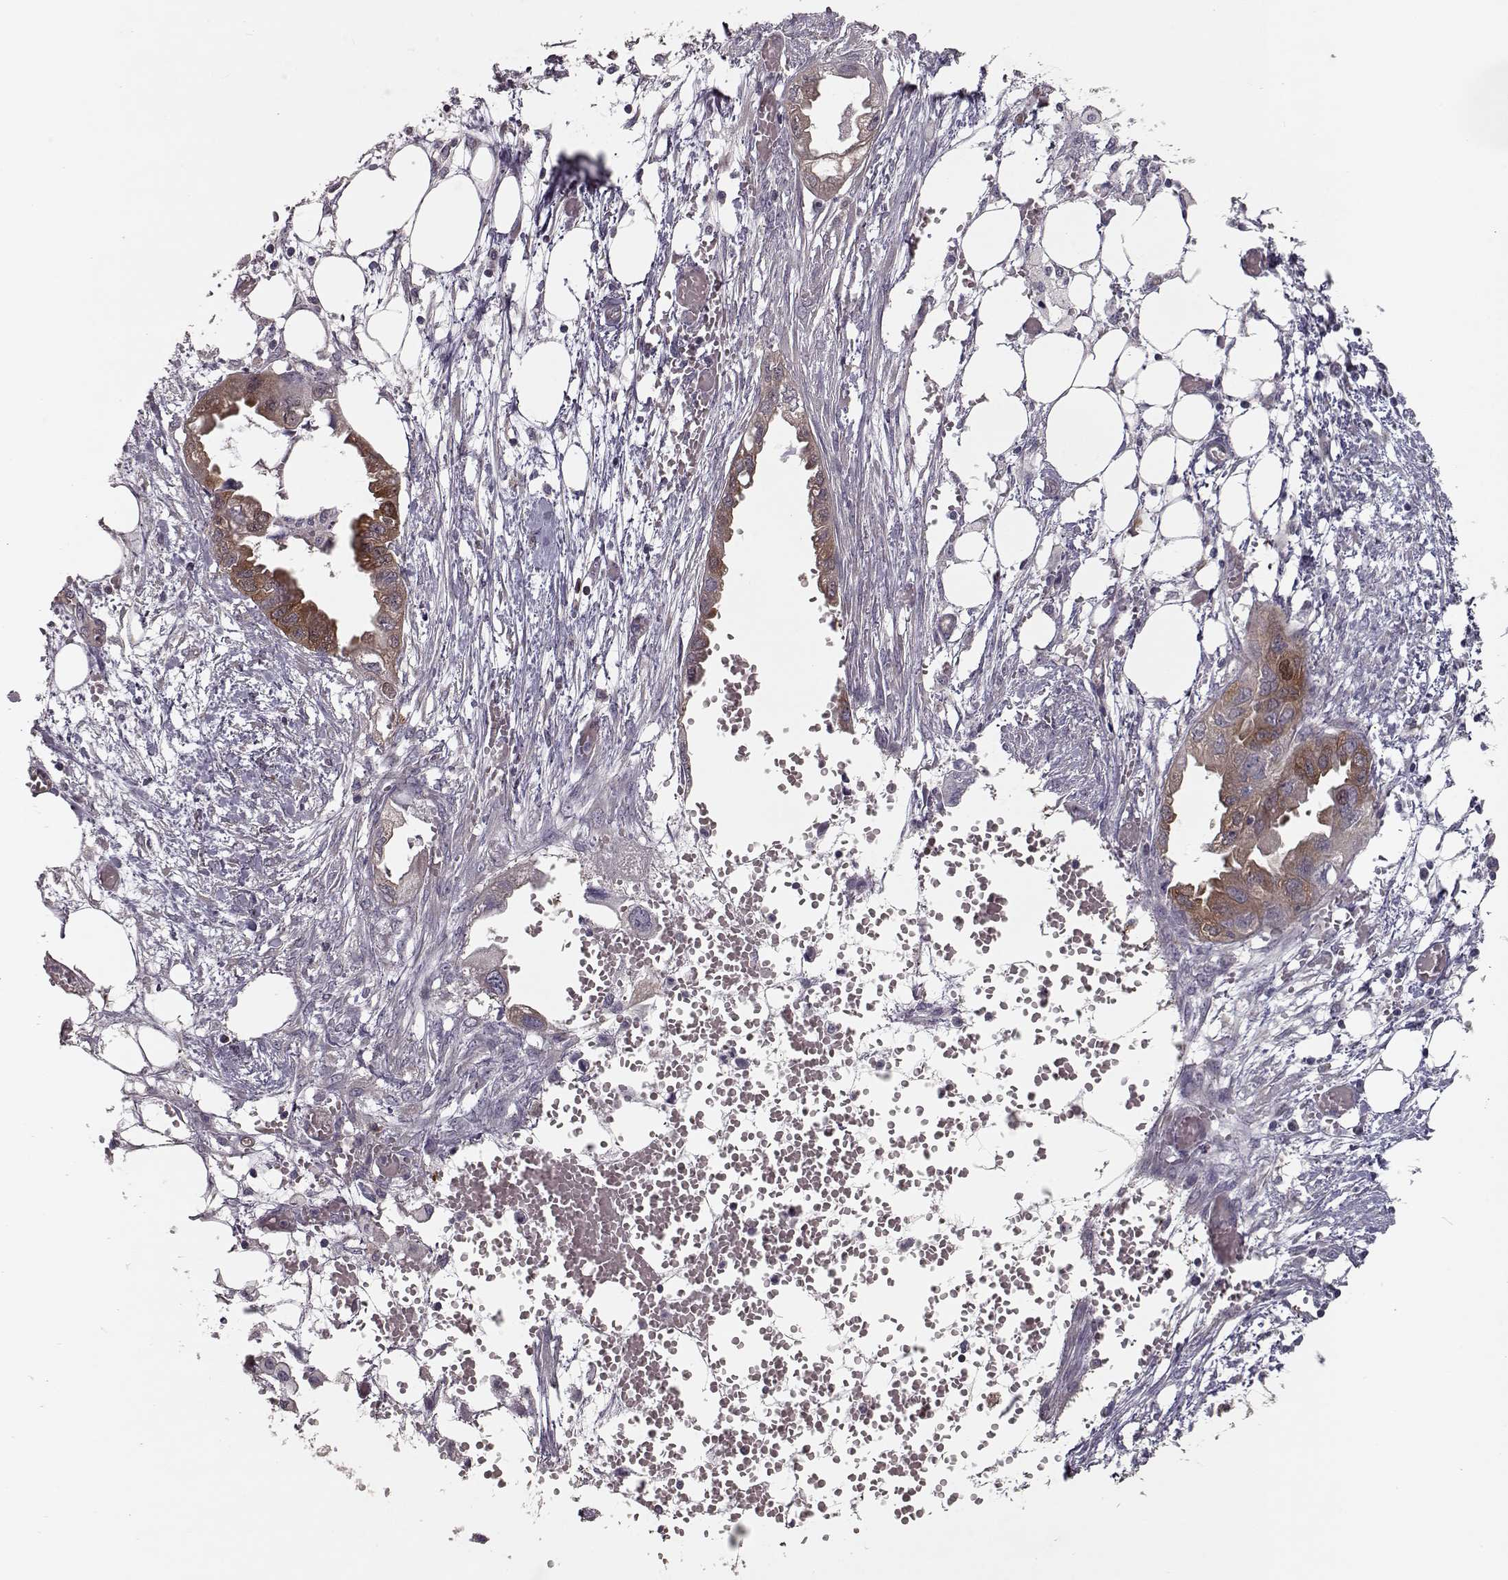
{"staining": {"intensity": "moderate", "quantity": "<25%", "location": "cytoplasmic/membranous"}, "tissue": "endometrial cancer", "cell_type": "Tumor cells", "image_type": "cancer", "snomed": [{"axis": "morphology", "description": "Adenocarcinoma, NOS"}, {"axis": "morphology", "description": "Adenocarcinoma, metastatic, NOS"}, {"axis": "topography", "description": "Adipose tissue"}, {"axis": "topography", "description": "Endometrium"}], "caption": "Tumor cells exhibit low levels of moderate cytoplasmic/membranous staining in about <25% of cells in human endometrial adenocarcinoma.", "gene": "RANBP1", "patient": {"sex": "female", "age": 67}}